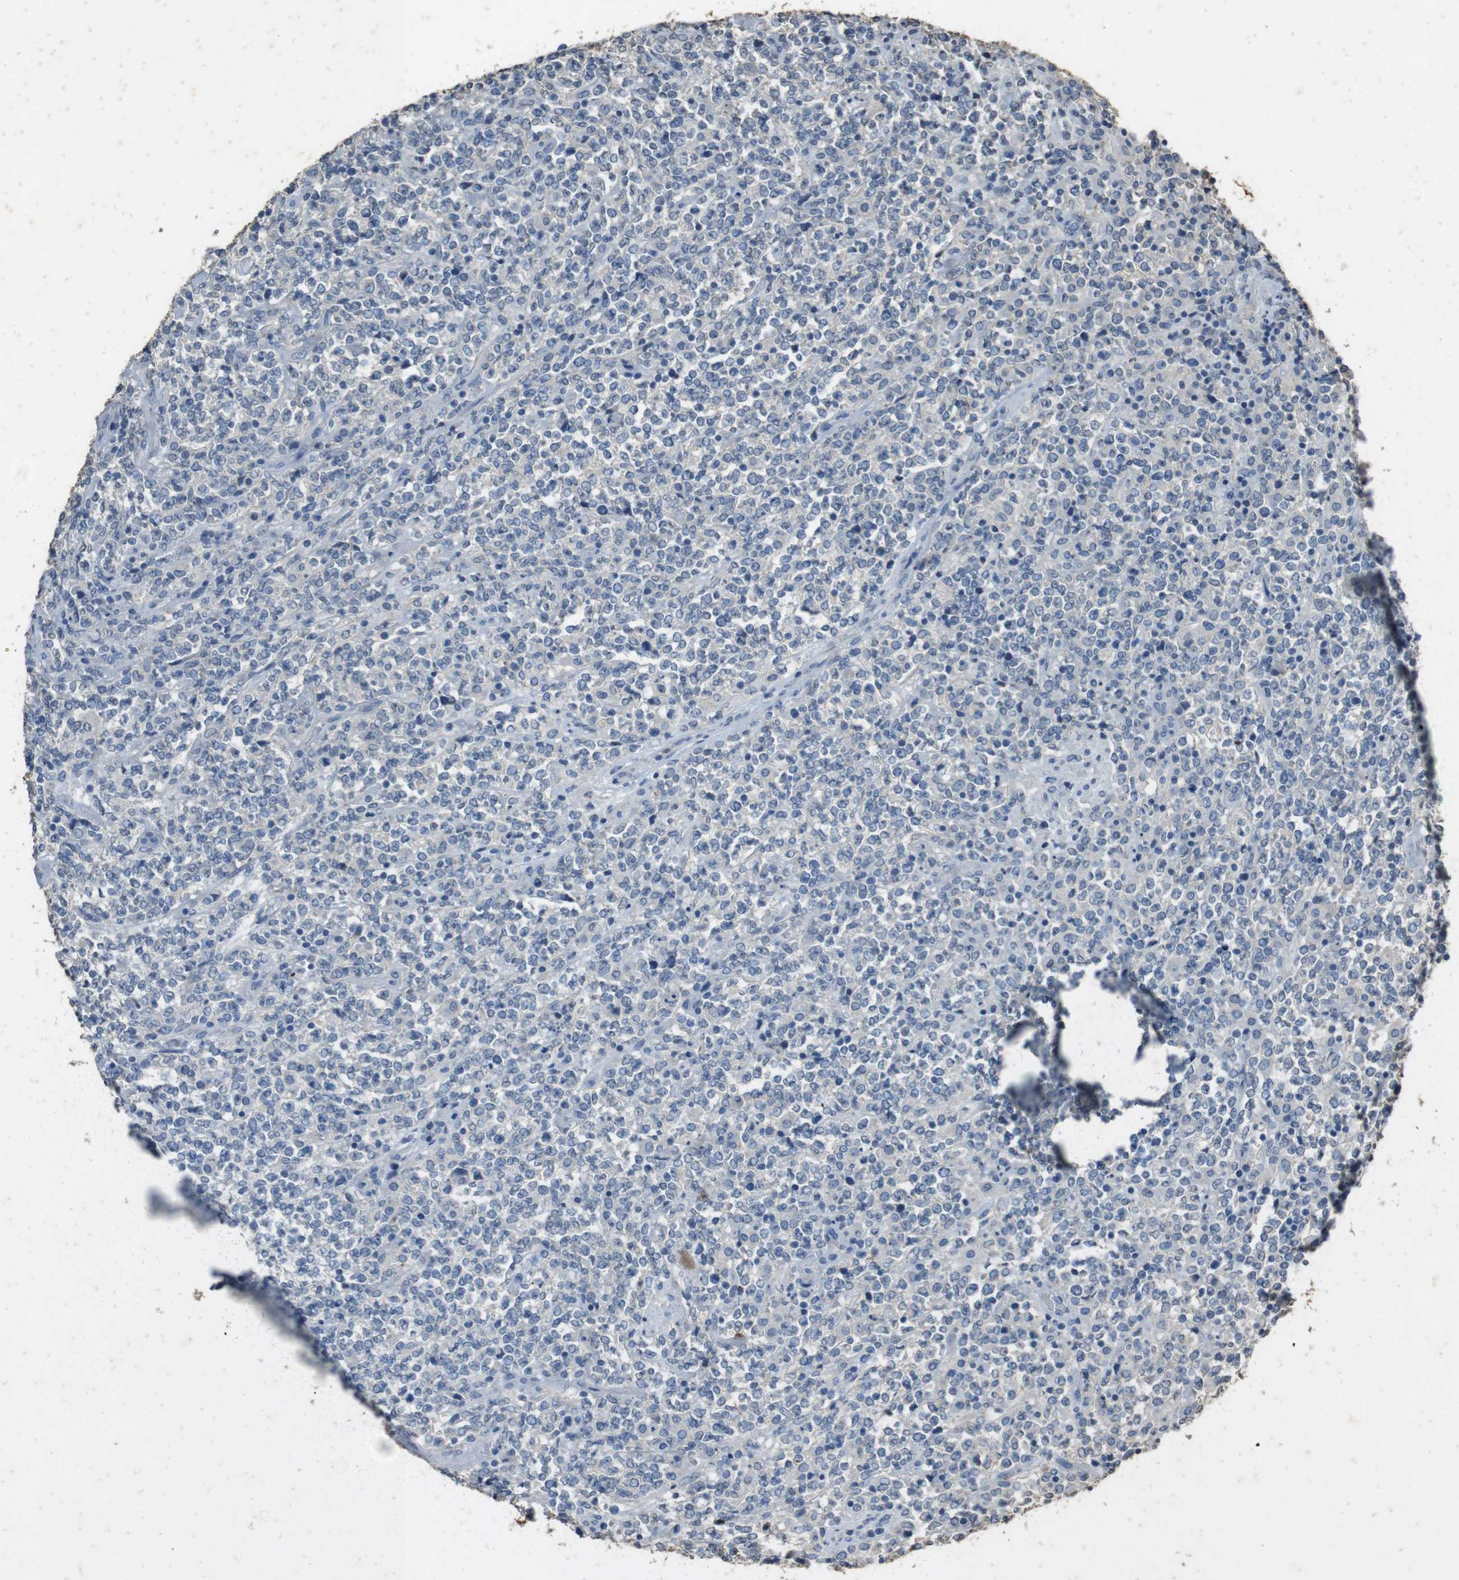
{"staining": {"intensity": "negative", "quantity": "none", "location": "none"}, "tissue": "lymphoma", "cell_type": "Tumor cells", "image_type": "cancer", "snomed": [{"axis": "morphology", "description": "Malignant lymphoma, non-Hodgkin's type, High grade"}, {"axis": "topography", "description": "Soft tissue"}], "caption": "An immunohistochemistry photomicrograph of lymphoma is shown. There is no staining in tumor cells of lymphoma. (DAB (3,3'-diaminobenzidine) immunohistochemistry with hematoxylin counter stain).", "gene": "STBD1", "patient": {"sex": "male", "age": 18}}